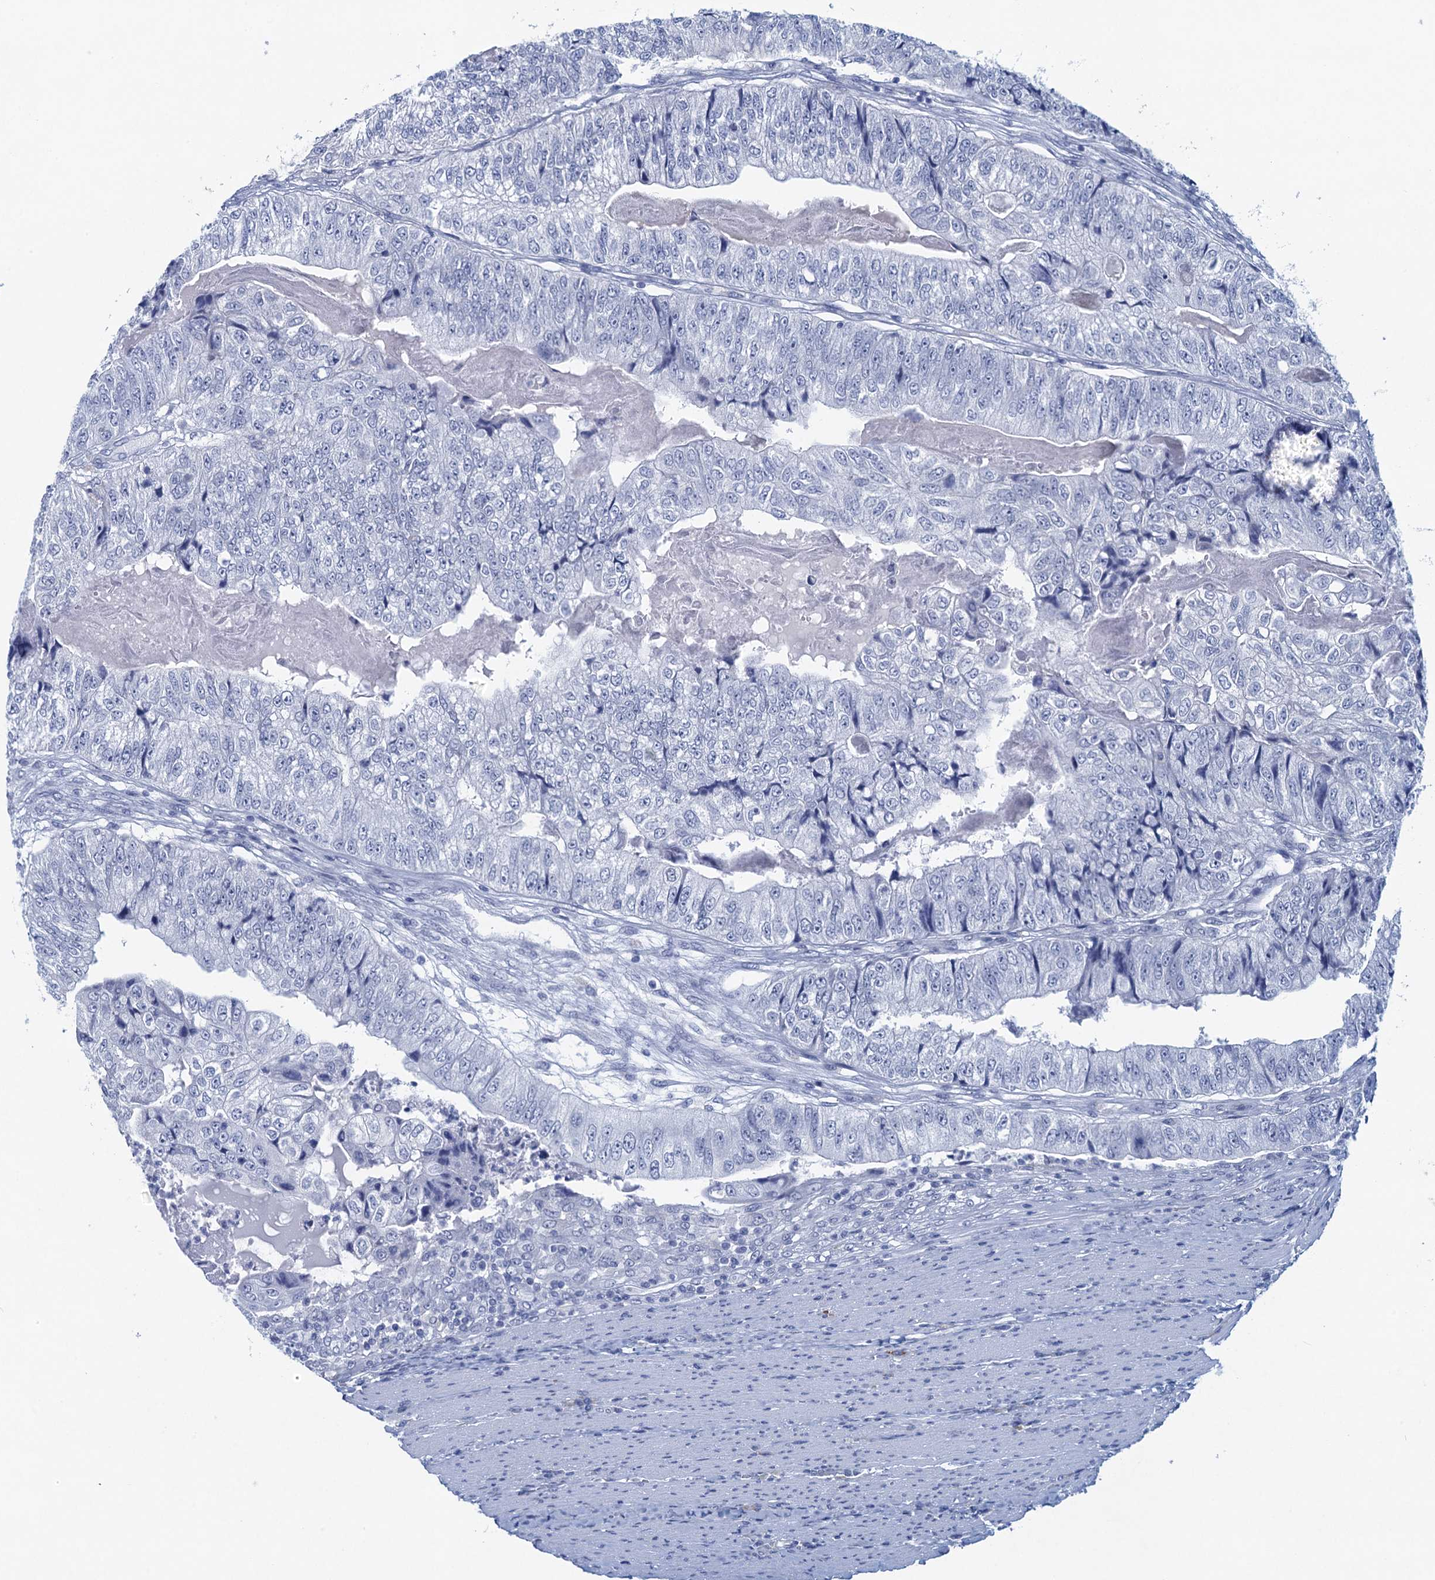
{"staining": {"intensity": "negative", "quantity": "none", "location": "none"}, "tissue": "colorectal cancer", "cell_type": "Tumor cells", "image_type": "cancer", "snomed": [{"axis": "morphology", "description": "Adenocarcinoma, NOS"}, {"axis": "topography", "description": "Colon"}], "caption": "There is no significant positivity in tumor cells of colorectal adenocarcinoma.", "gene": "HAPSTR1", "patient": {"sex": "female", "age": 67}}